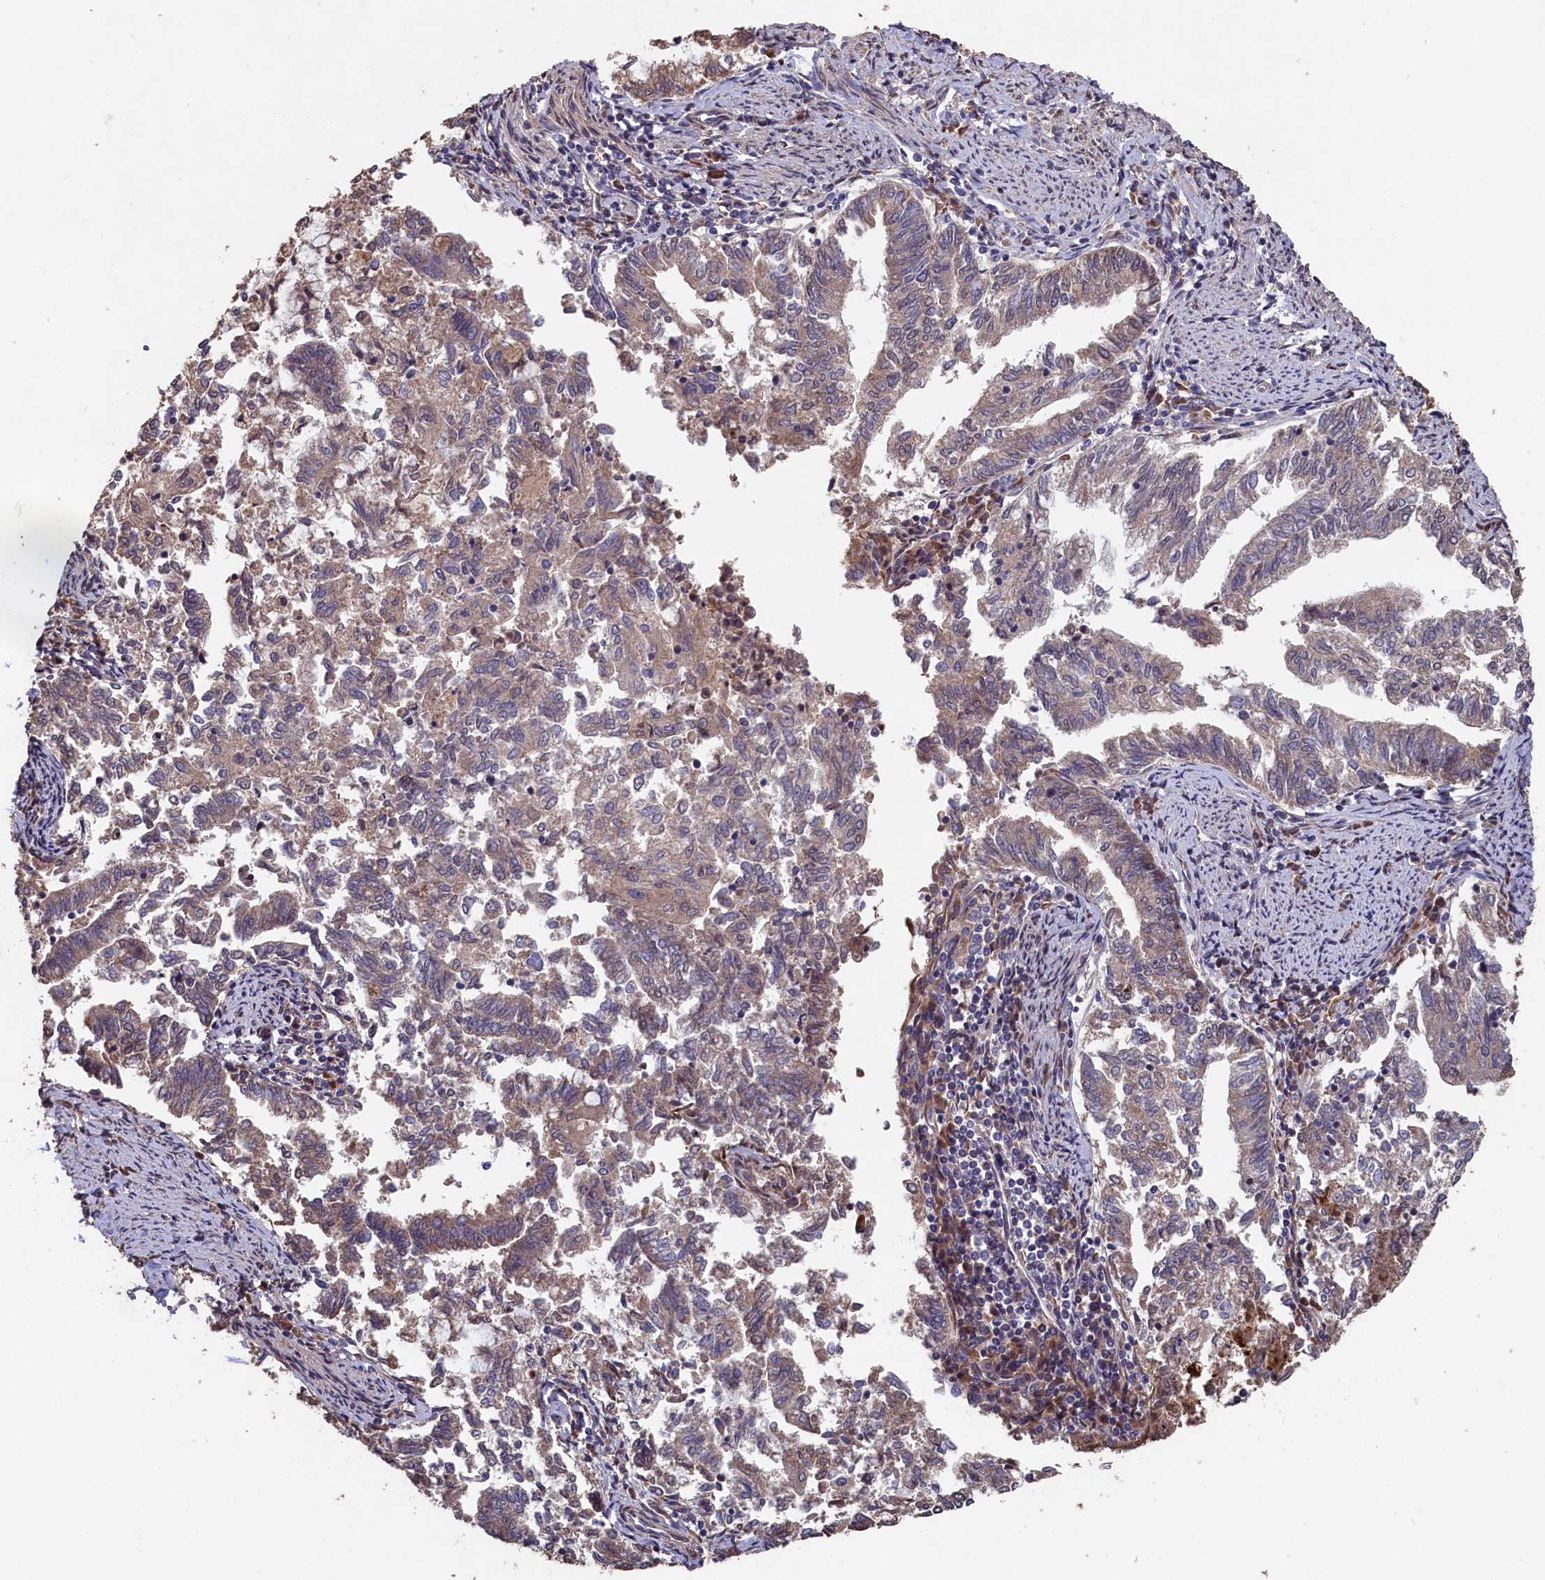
{"staining": {"intensity": "weak", "quantity": "<25%", "location": "cytoplasmic/membranous"}, "tissue": "endometrial cancer", "cell_type": "Tumor cells", "image_type": "cancer", "snomed": [{"axis": "morphology", "description": "Adenocarcinoma, NOS"}, {"axis": "topography", "description": "Endometrium"}], "caption": "This is an IHC image of endometrial cancer. There is no positivity in tumor cells.", "gene": "GREB1L", "patient": {"sex": "female", "age": 79}}